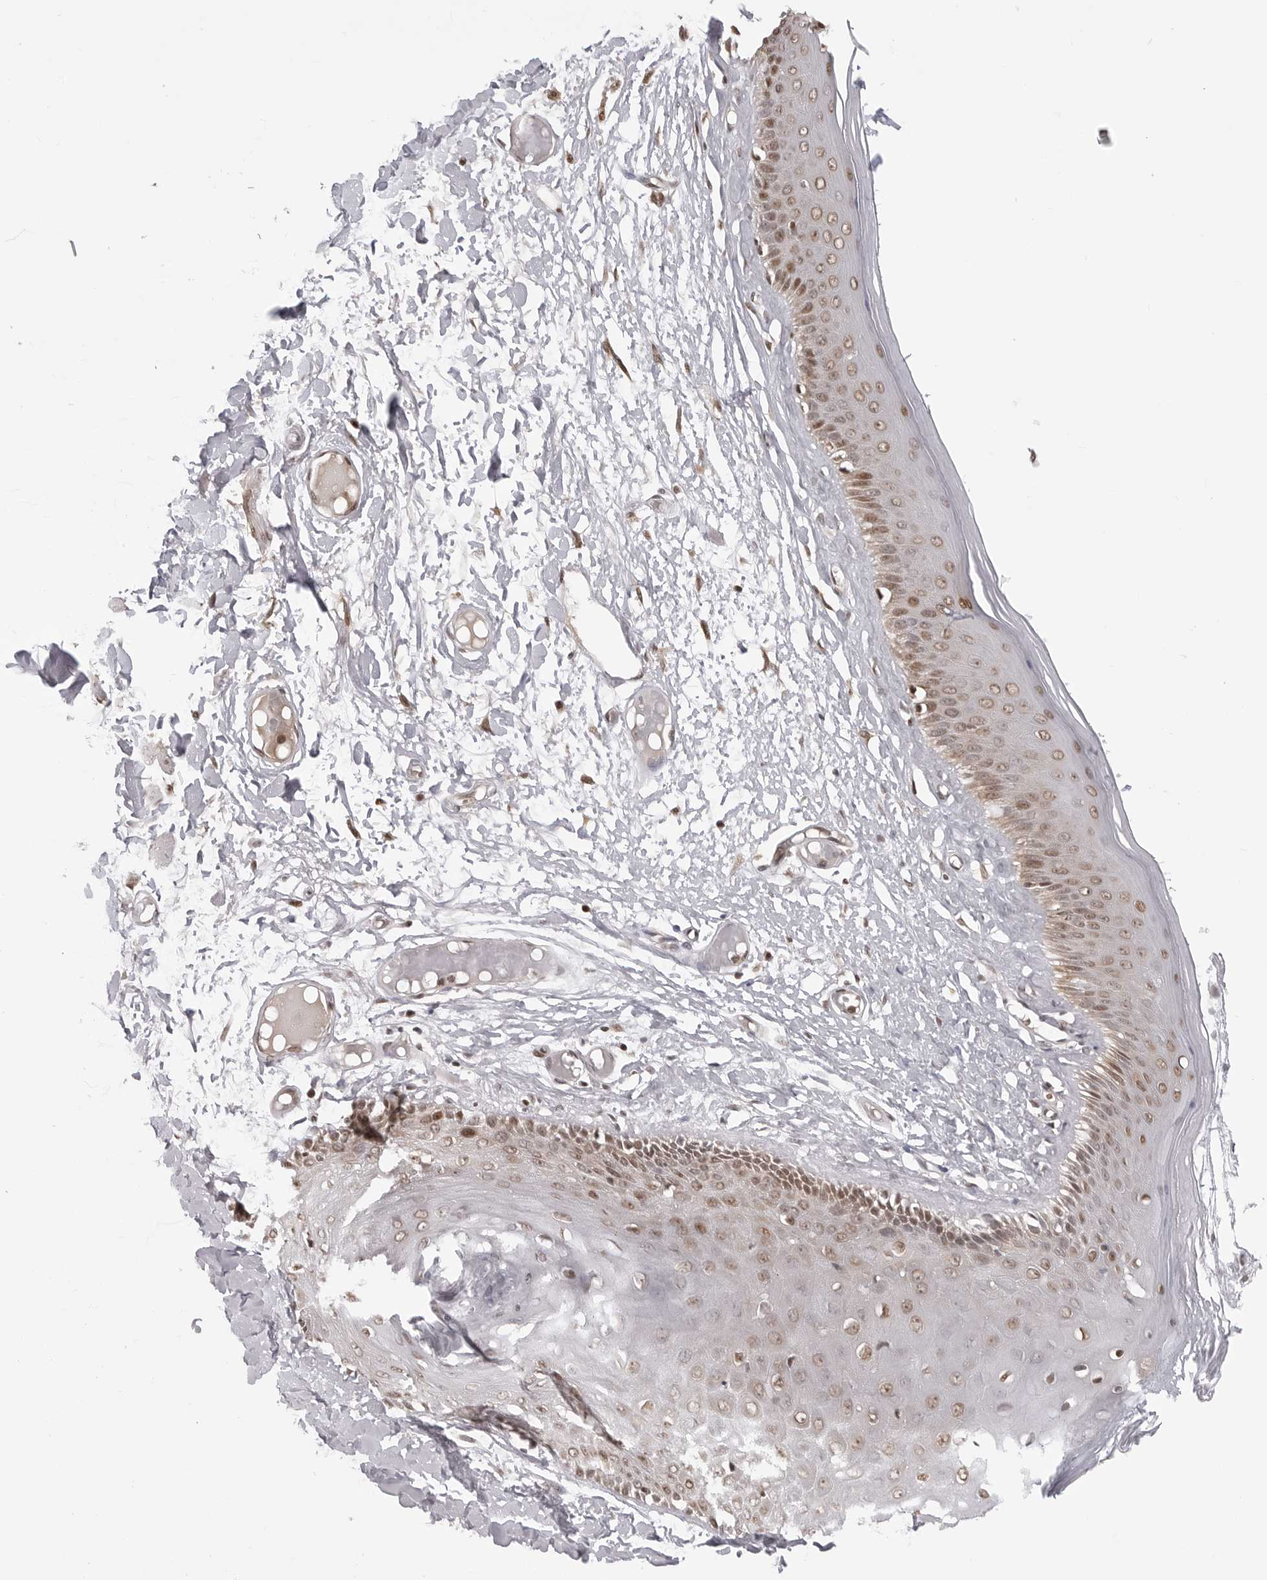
{"staining": {"intensity": "moderate", "quantity": ">75%", "location": "cytoplasmic/membranous,nuclear"}, "tissue": "skin", "cell_type": "Epidermal cells", "image_type": "normal", "snomed": [{"axis": "morphology", "description": "Normal tissue, NOS"}, {"axis": "topography", "description": "Vulva"}], "caption": "Epidermal cells display medium levels of moderate cytoplasmic/membranous,nuclear staining in about >75% of cells in benign skin.", "gene": "PHF3", "patient": {"sex": "female", "age": 73}}